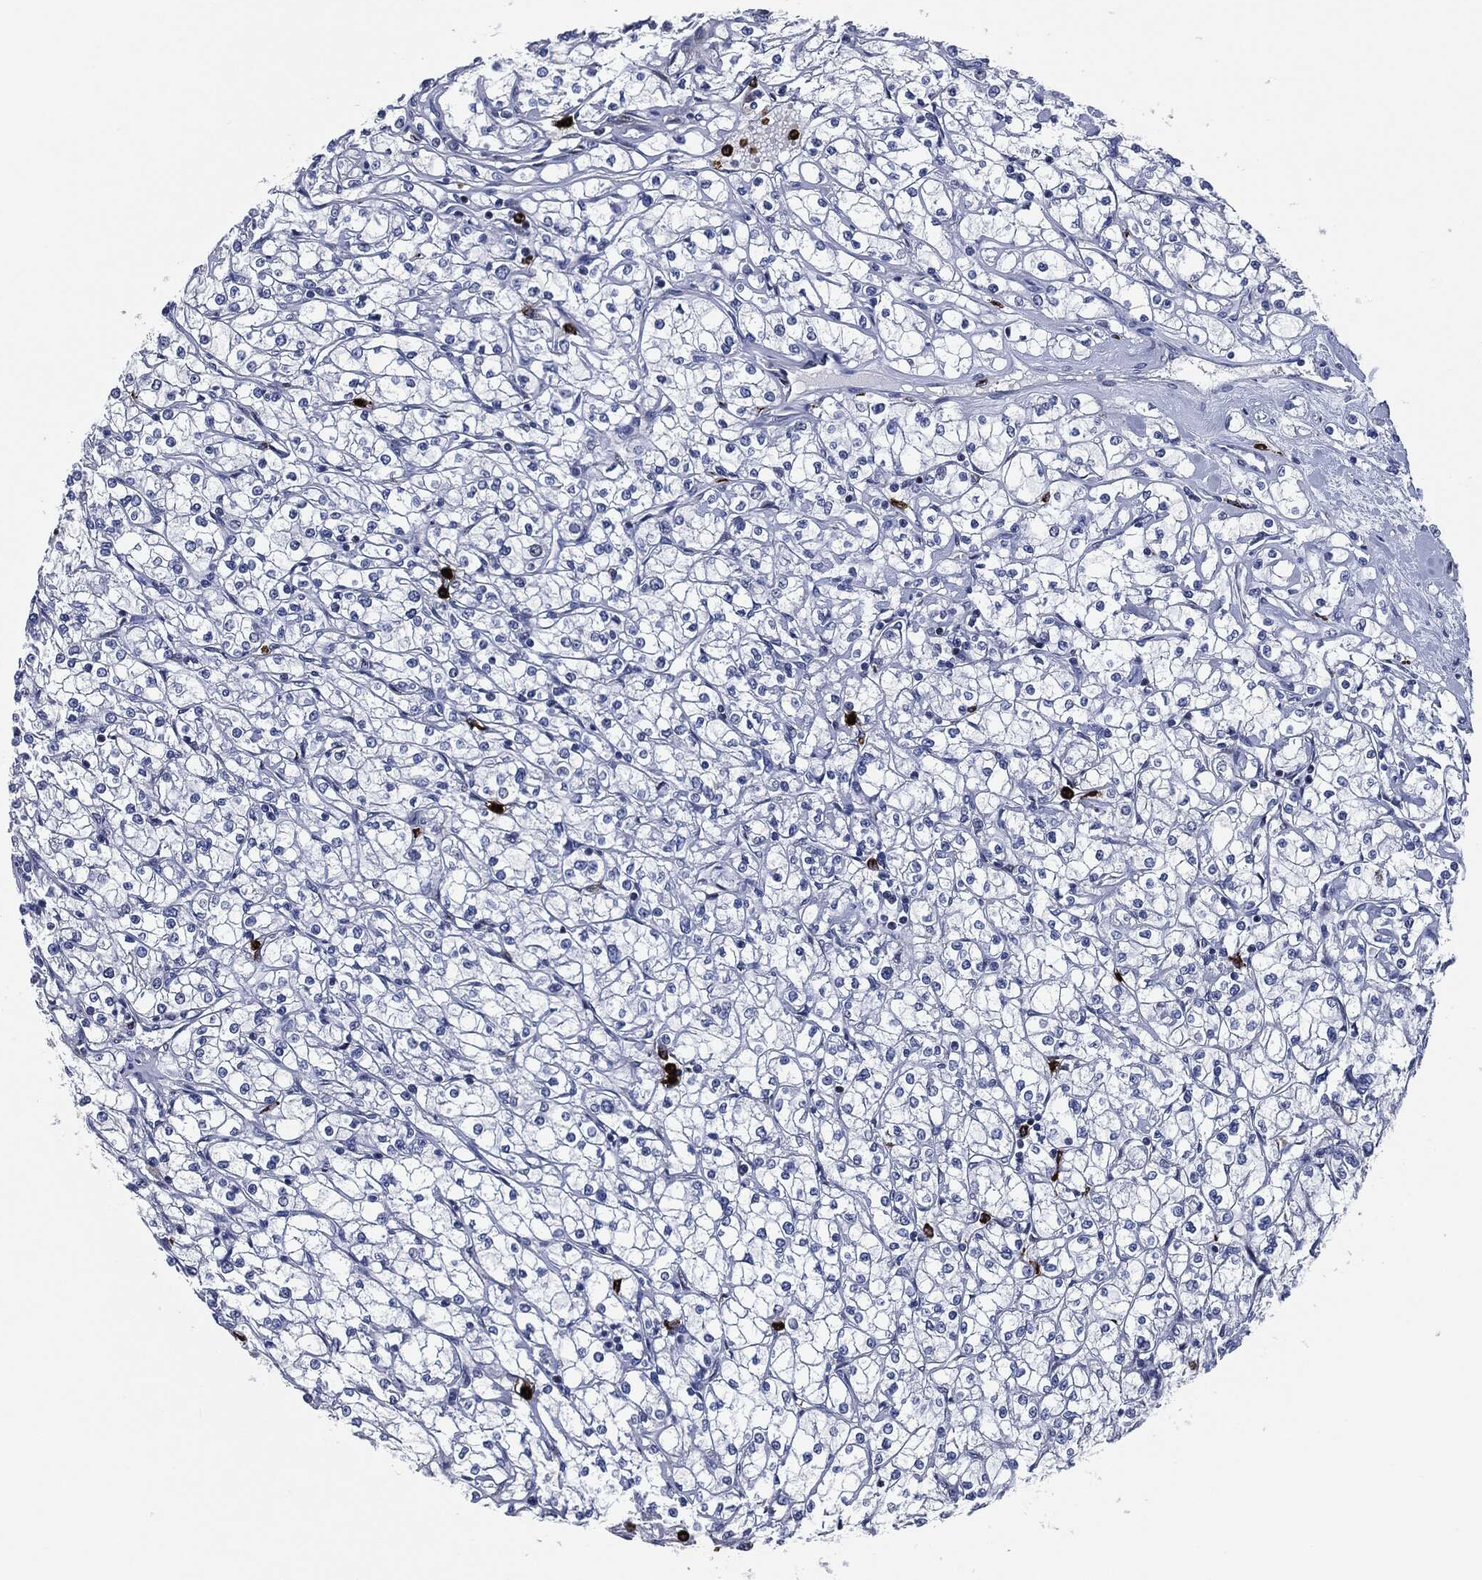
{"staining": {"intensity": "negative", "quantity": "none", "location": "none"}, "tissue": "renal cancer", "cell_type": "Tumor cells", "image_type": "cancer", "snomed": [{"axis": "morphology", "description": "Adenocarcinoma, NOS"}, {"axis": "topography", "description": "Kidney"}], "caption": "This is an immunohistochemistry (IHC) photomicrograph of renal cancer (adenocarcinoma). There is no staining in tumor cells.", "gene": "MPO", "patient": {"sex": "male", "age": 67}}